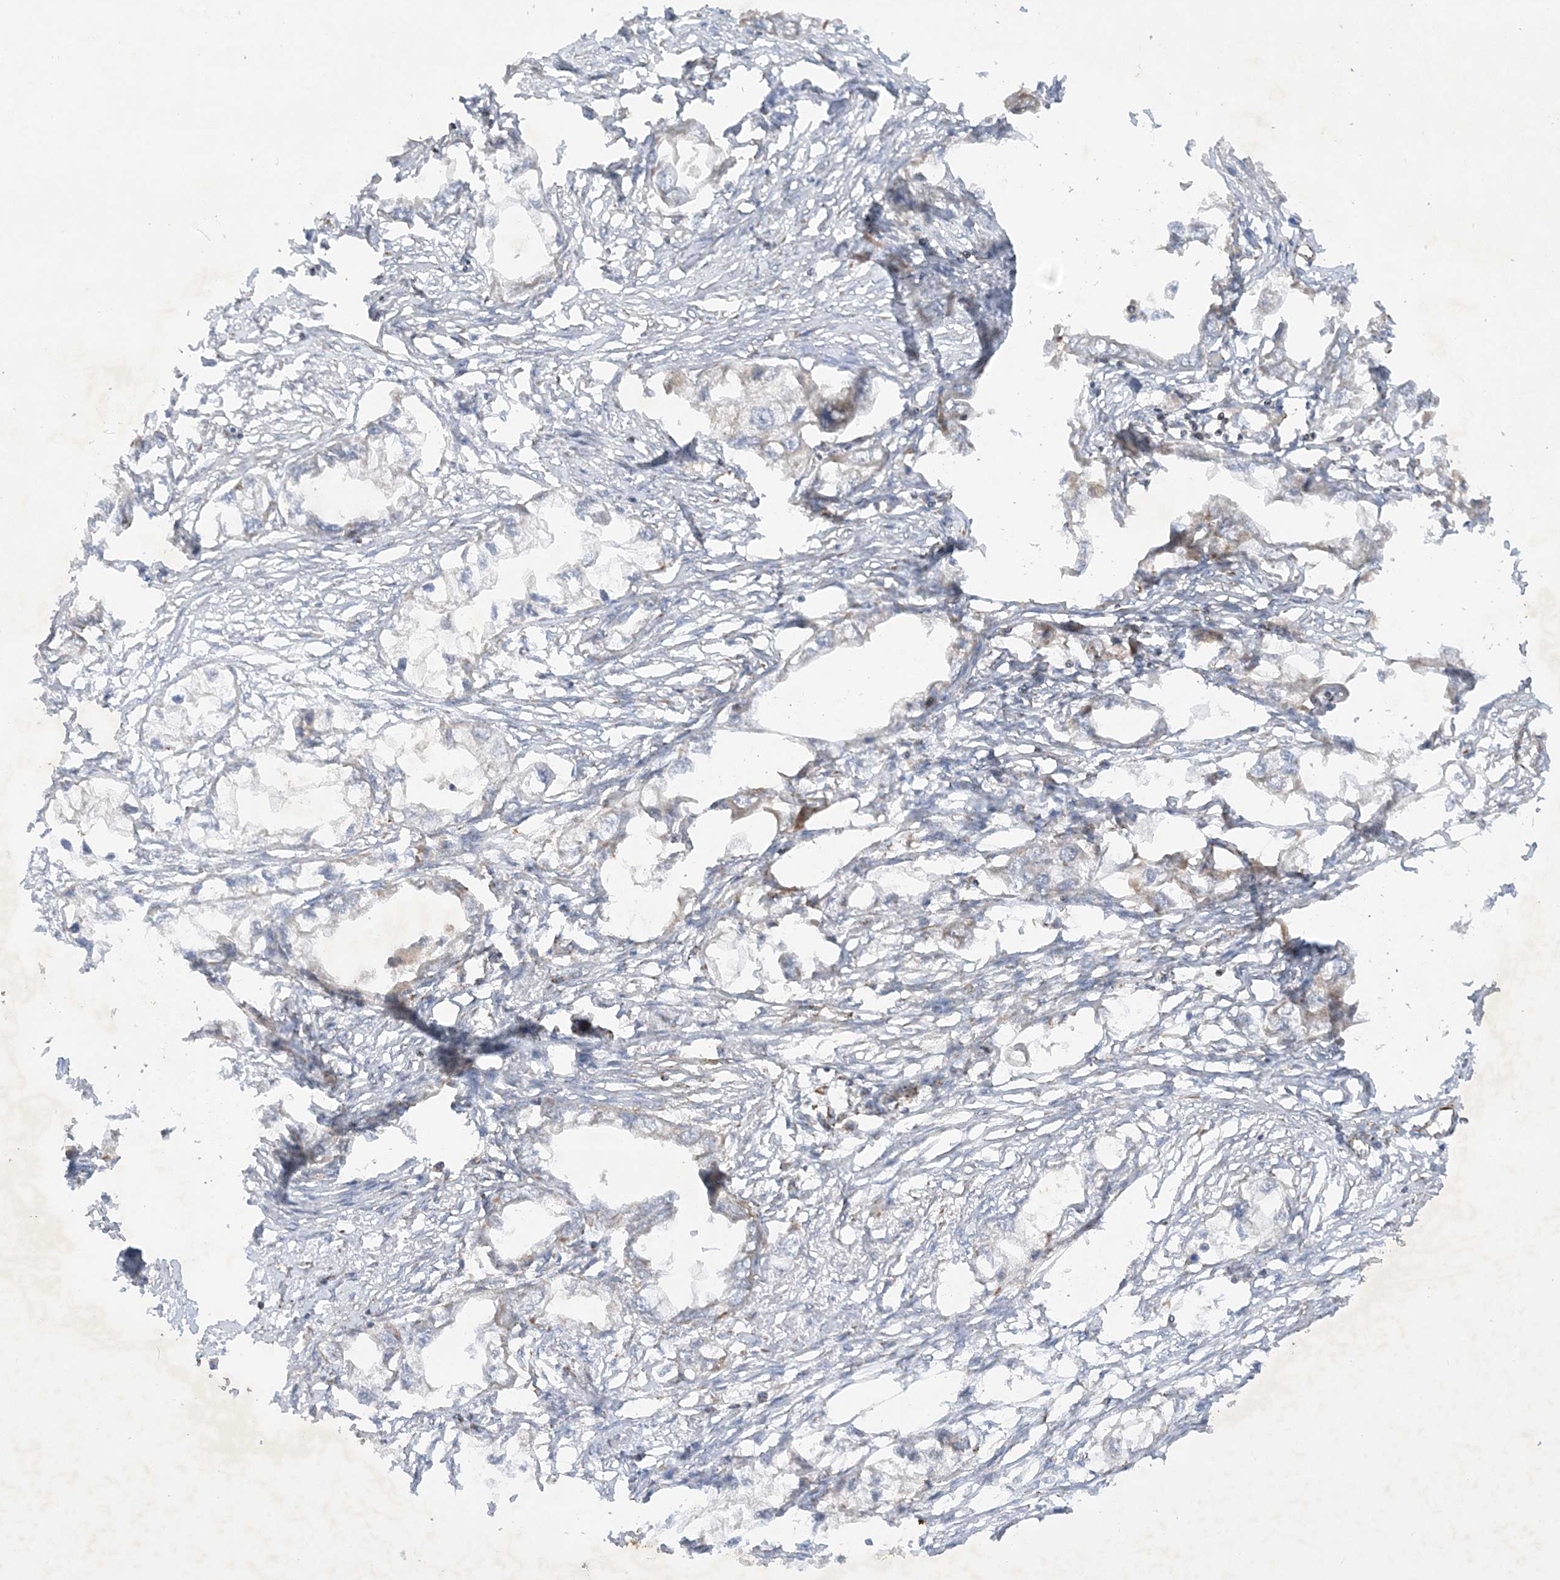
{"staining": {"intensity": "weak", "quantity": "<25%", "location": "cytoplasmic/membranous"}, "tissue": "endometrial cancer", "cell_type": "Tumor cells", "image_type": "cancer", "snomed": [{"axis": "morphology", "description": "Adenocarcinoma, NOS"}, {"axis": "morphology", "description": "Adenocarcinoma, metastatic, NOS"}, {"axis": "topography", "description": "Adipose tissue"}, {"axis": "topography", "description": "Endometrium"}], "caption": "DAB immunohistochemical staining of human endometrial metastatic adenocarcinoma exhibits no significant expression in tumor cells.", "gene": "NDUFAF3", "patient": {"sex": "female", "age": 67}}